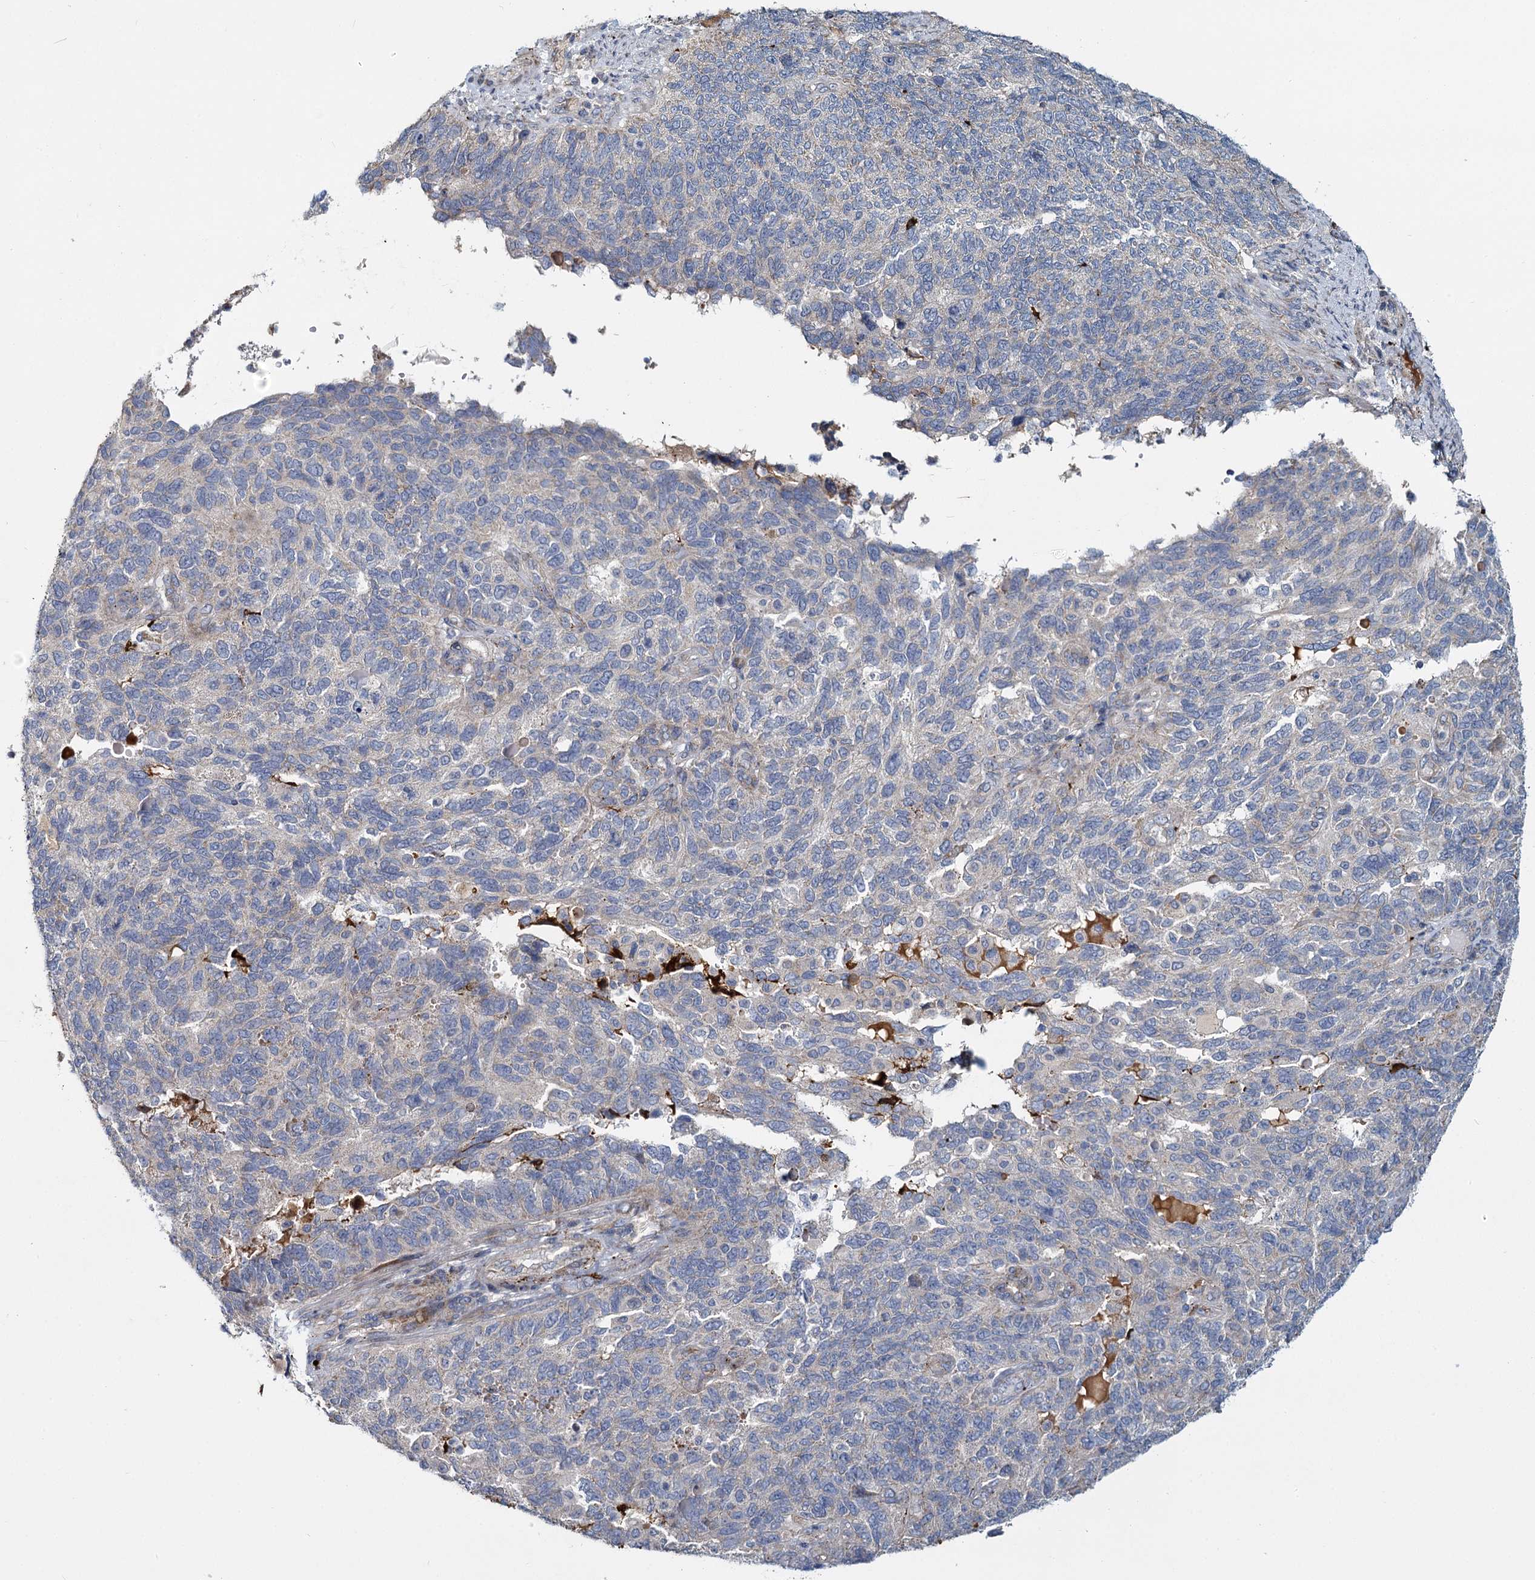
{"staining": {"intensity": "negative", "quantity": "none", "location": "none"}, "tissue": "endometrial cancer", "cell_type": "Tumor cells", "image_type": "cancer", "snomed": [{"axis": "morphology", "description": "Adenocarcinoma, NOS"}, {"axis": "topography", "description": "Endometrium"}], "caption": "A micrograph of human endometrial adenocarcinoma is negative for staining in tumor cells.", "gene": "DCUN1D2", "patient": {"sex": "female", "age": 66}}